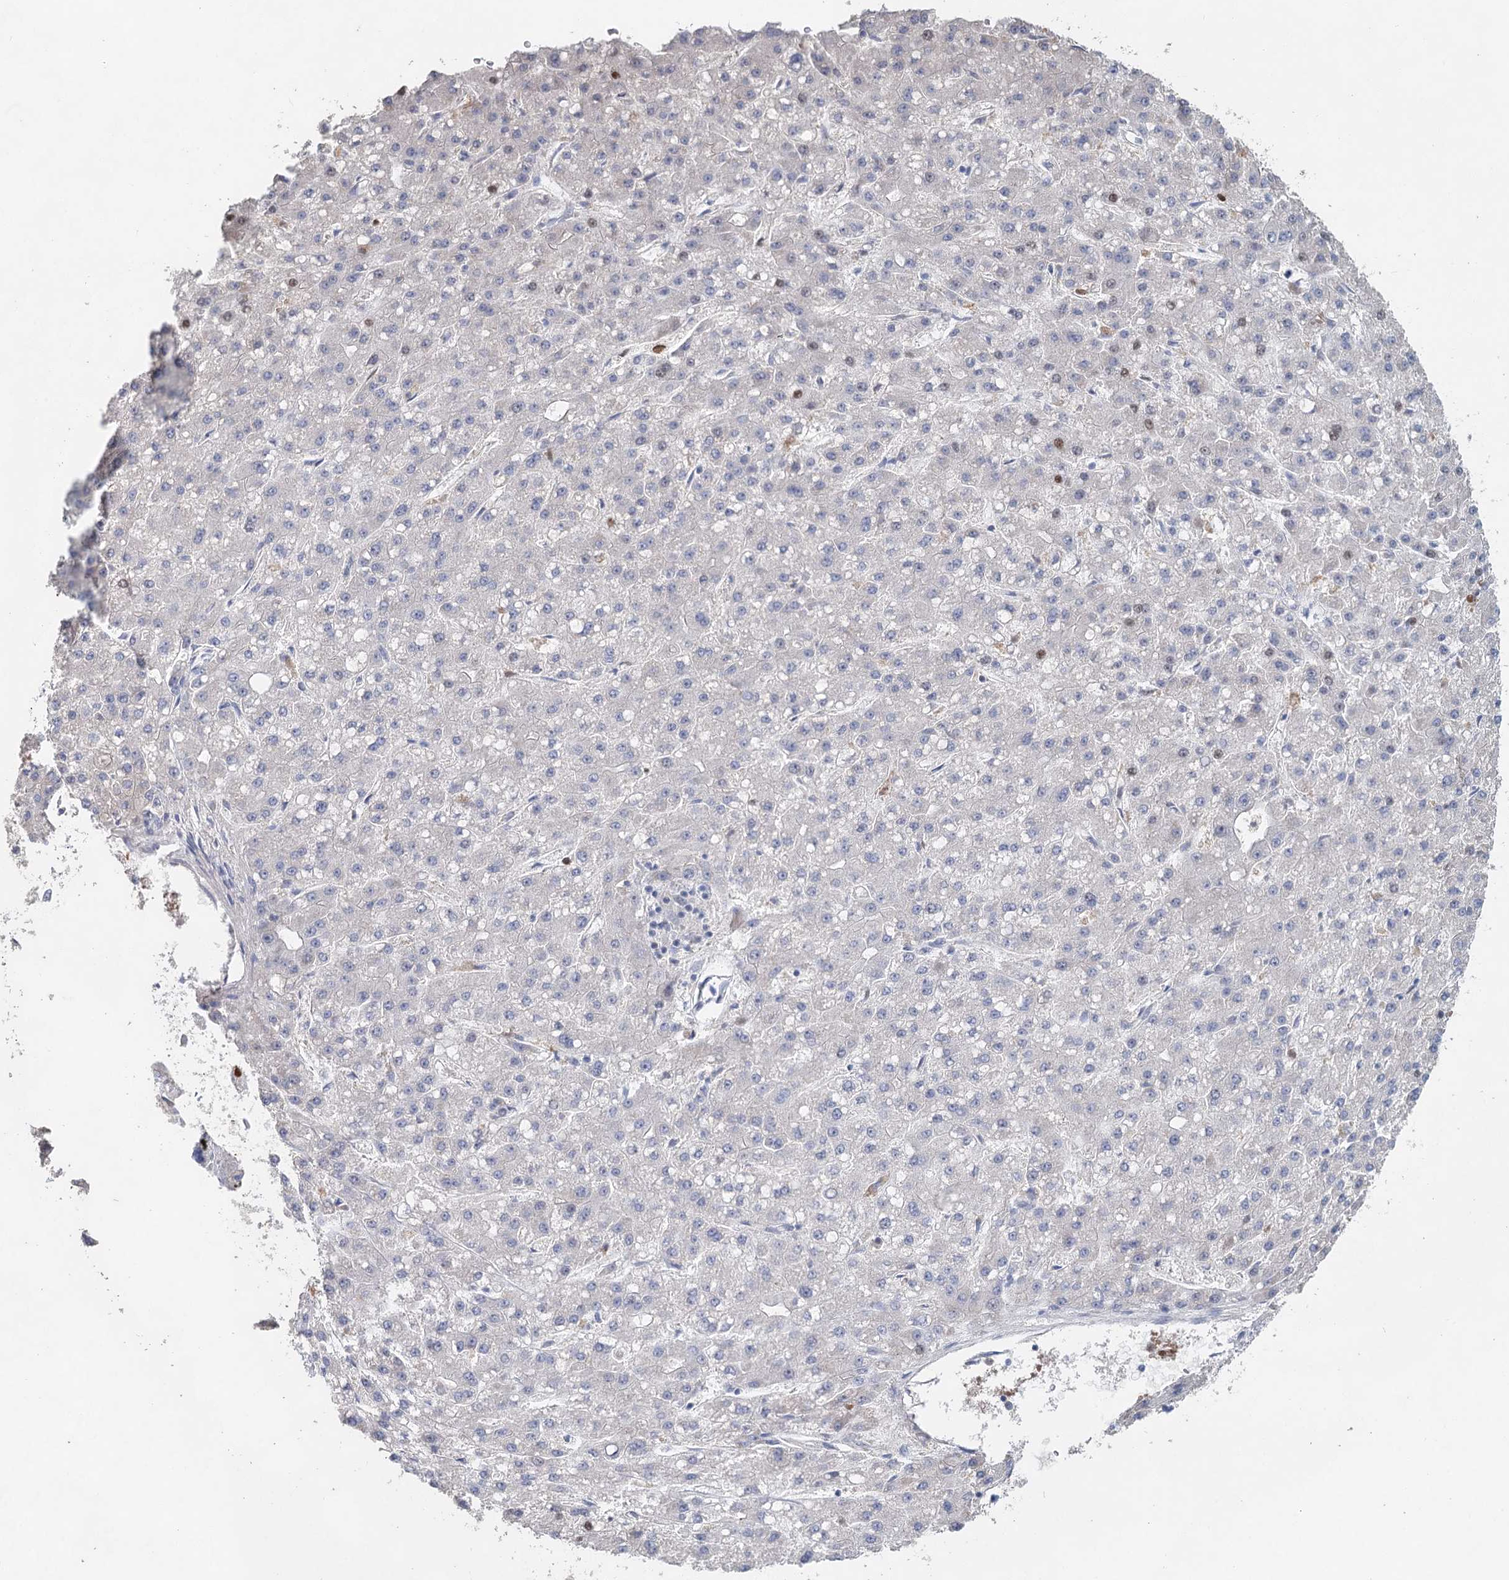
{"staining": {"intensity": "negative", "quantity": "none", "location": "none"}, "tissue": "liver cancer", "cell_type": "Tumor cells", "image_type": "cancer", "snomed": [{"axis": "morphology", "description": "Carcinoma, Hepatocellular, NOS"}, {"axis": "topography", "description": "Liver"}], "caption": "Immunohistochemistry histopathology image of neoplastic tissue: human liver cancer (hepatocellular carcinoma) stained with DAB (3,3'-diaminobenzidine) displays no significant protein positivity in tumor cells.", "gene": "MYL6B", "patient": {"sex": "male", "age": 67}}